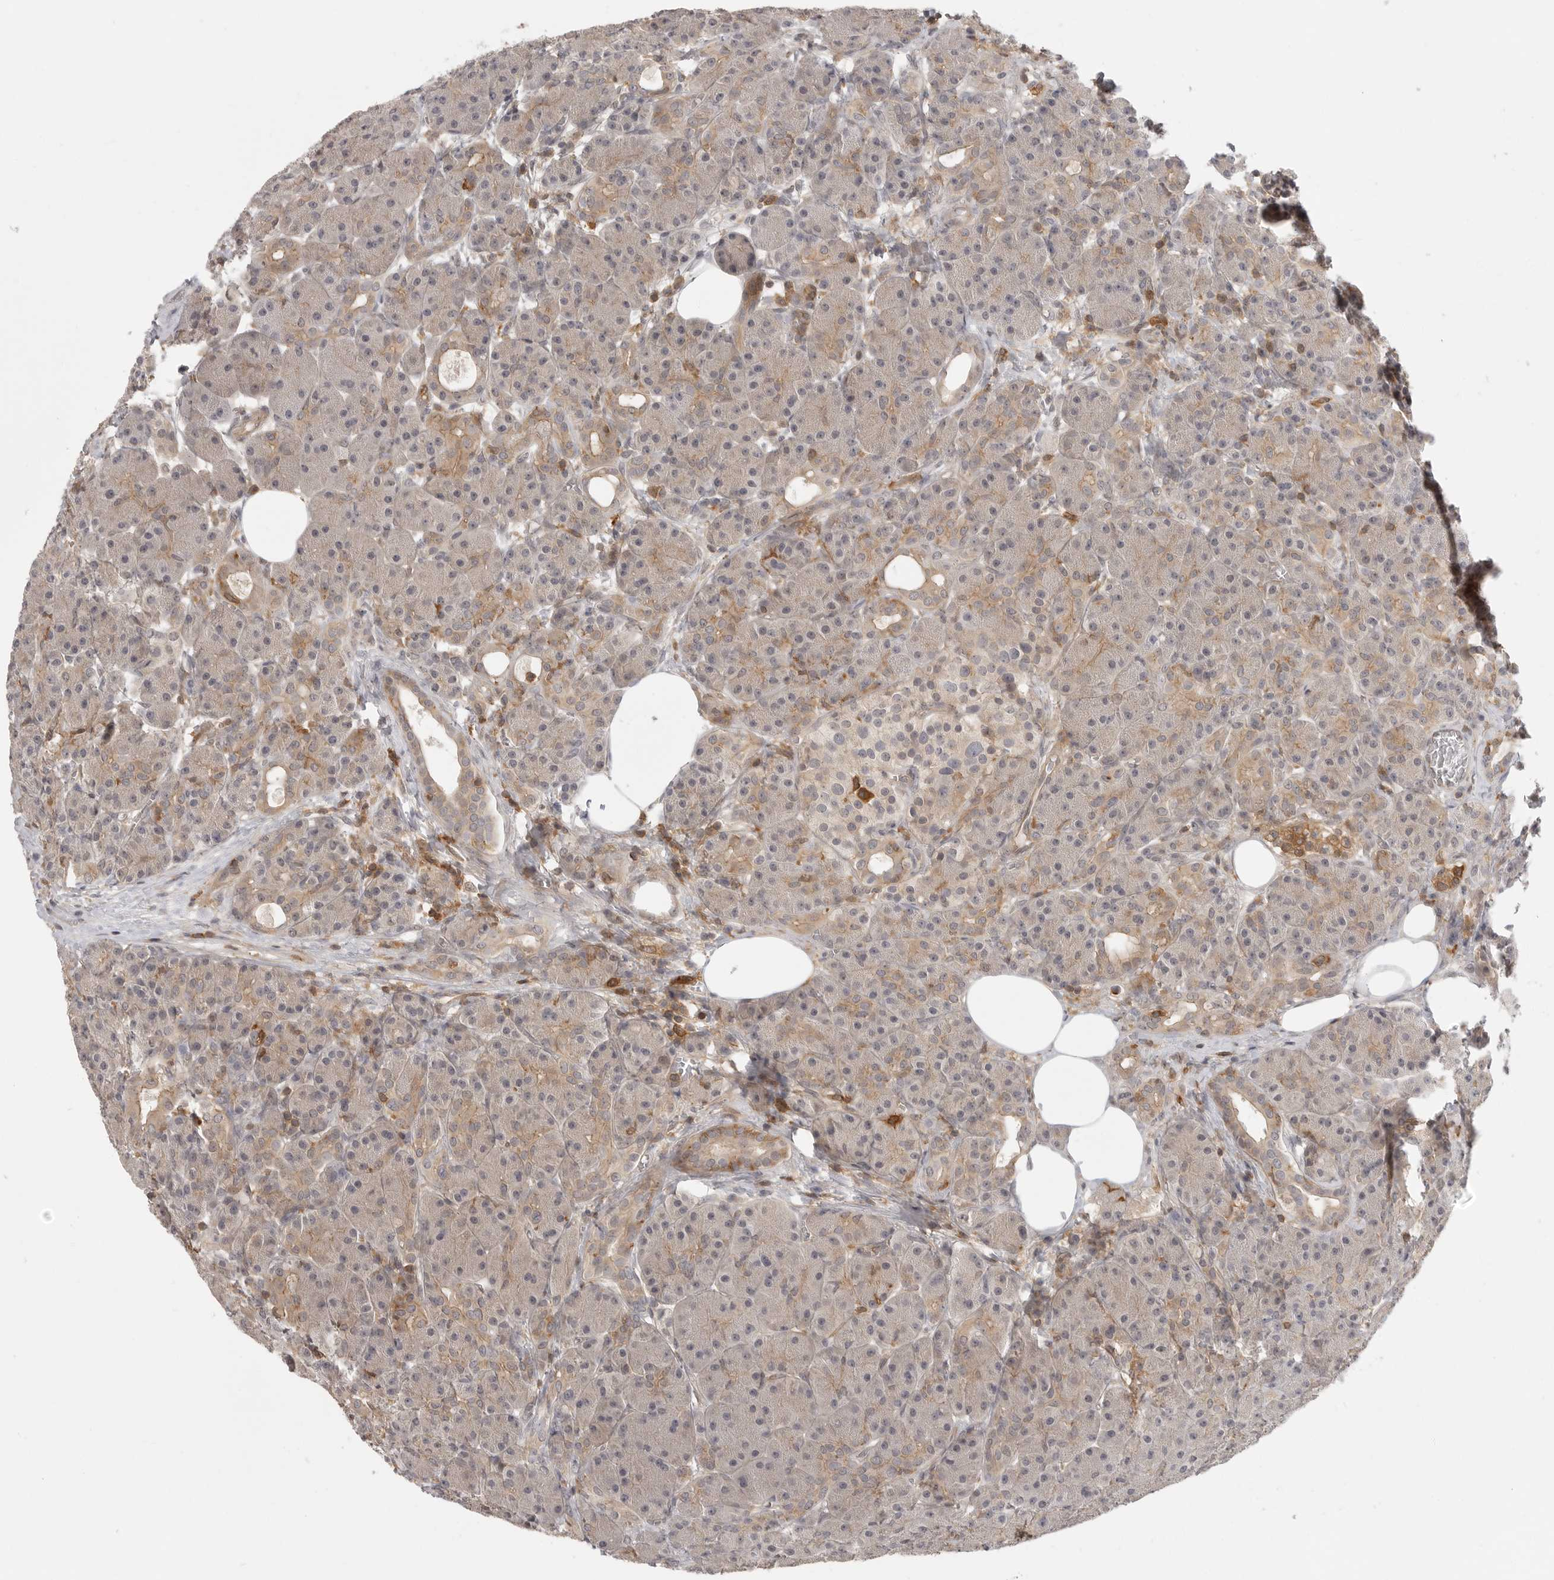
{"staining": {"intensity": "moderate", "quantity": "25%-75%", "location": "cytoplasmic/membranous"}, "tissue": "pancreas", "cell_type": "Exocrine glandular cells", "image_type": "normal", "snomed": [{"axis": "morphology", "description": "Normal tissue, NOS"}, {"axis": "topography", "description": "Pancreas"}], "caption": "The histopathology image exhibits staining of unremarkable pancreas, revealing moderate cytoplasmic/membranous protein positivity (brown color) within exocrine glandular cells. (DAB (3,3'-diaminobenzidine) = brown stain, brightfield microscopy at high magnification).", "gene": "DBNL", "patient": {"sex": "male", "age": 63}}